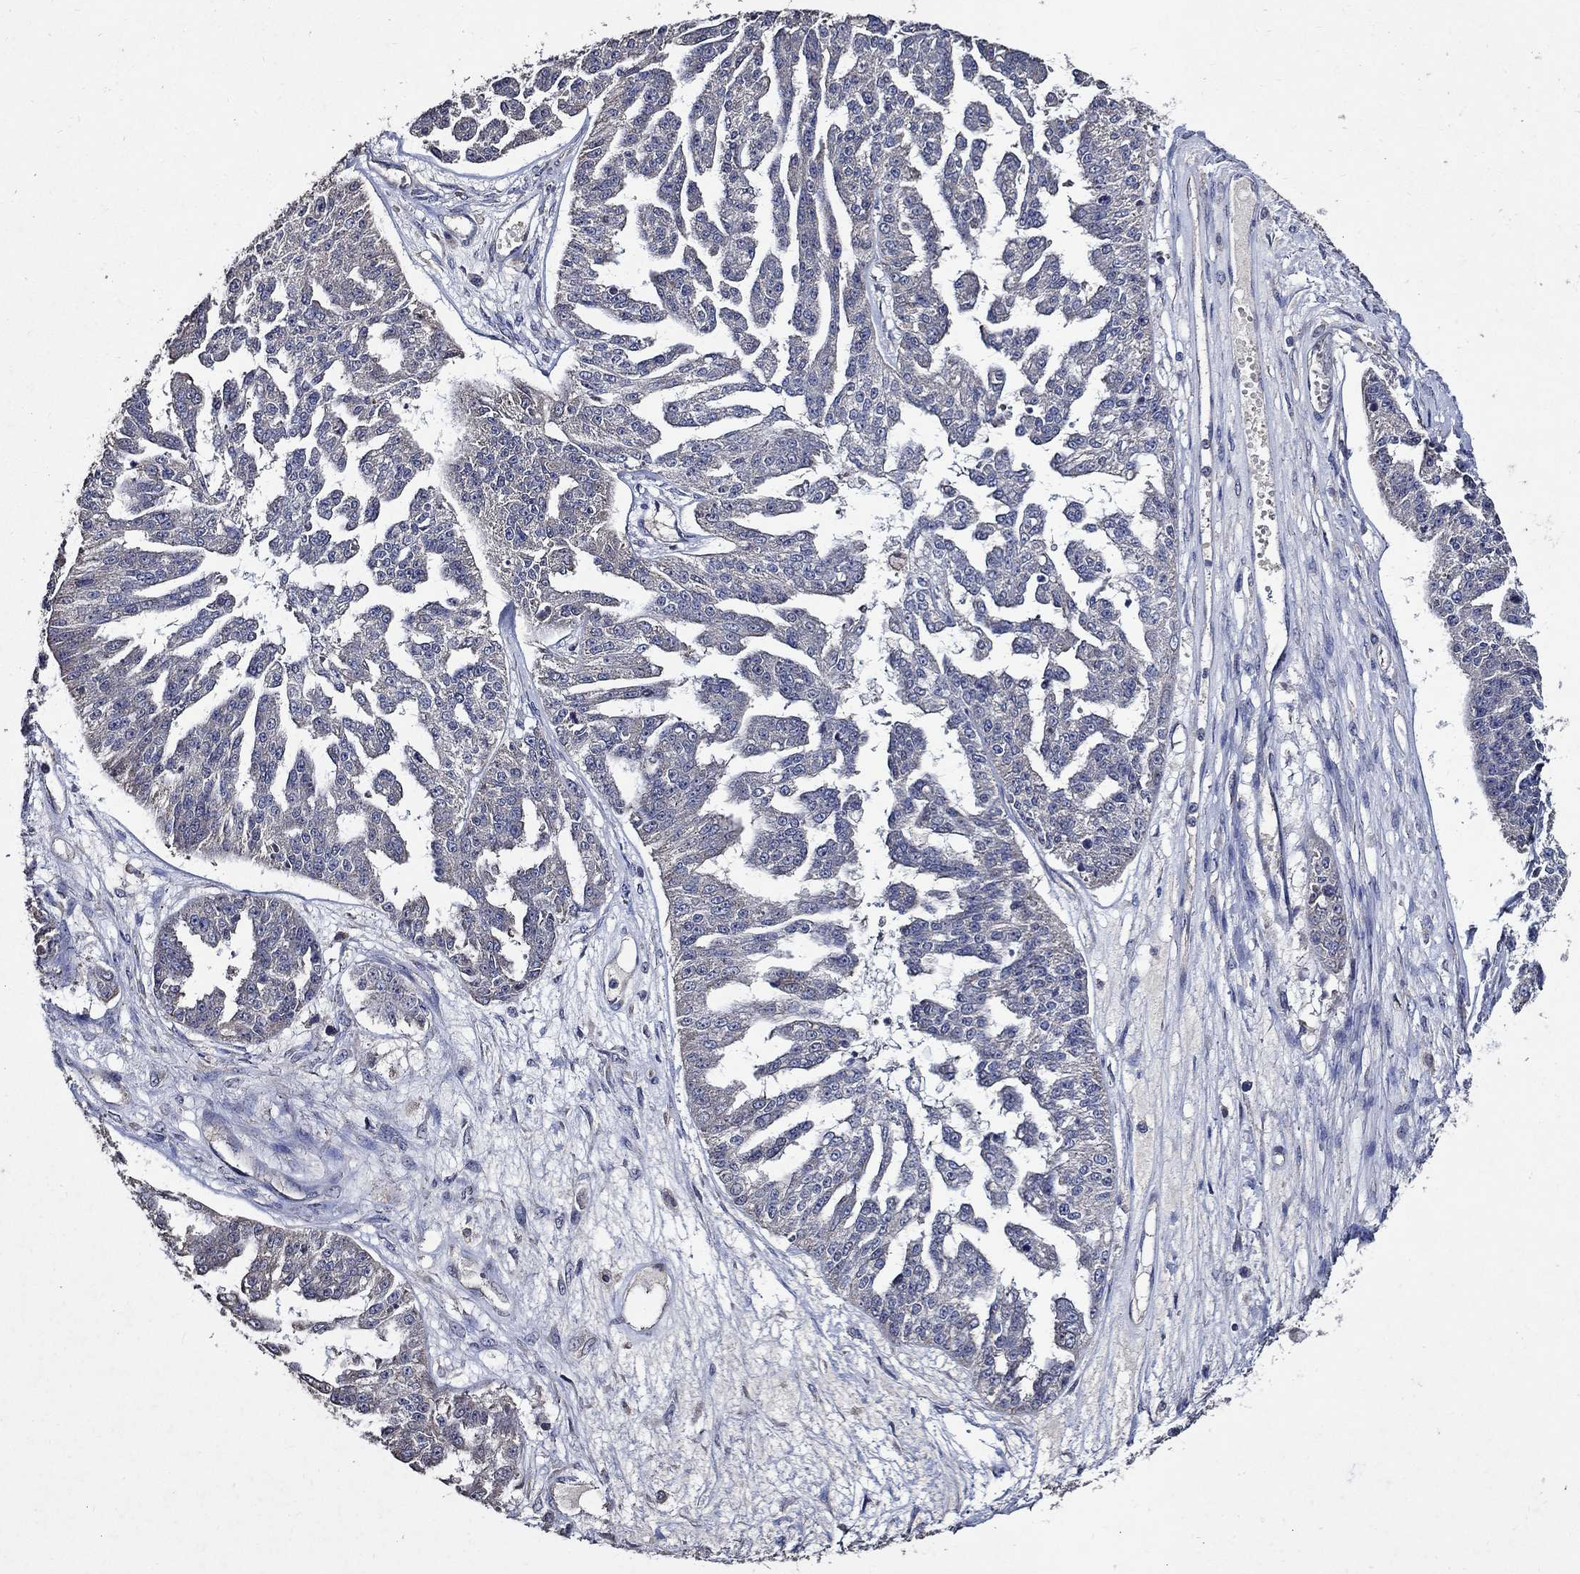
{"staining": {"intensity": "negative", "quantity": "none", "location": "none"}, "tissue": "ovarian cancer", "cell_type": "Tumor cells", "image_type": "cancer", "snomed": [{"axis": "morphology", "description": "Cystadenocarcinoma, serous, NOS"}, {"axis": "topography", "description": "Ovary"}], "caption": "The immunohistochemistry (IHC) micrograph has no significant positivity in tumor cells of ovarian serous cystadenocarcinoma tissue. Brightfield microscopy of immunohistochemistry (IHC) stained with DAB (3,3'-diaminobenzidine) (brown) and hematoxylin (blue), captured at high magnification.", "gene": "HAP1", "patient": {"sex": "female", "age": 58}}